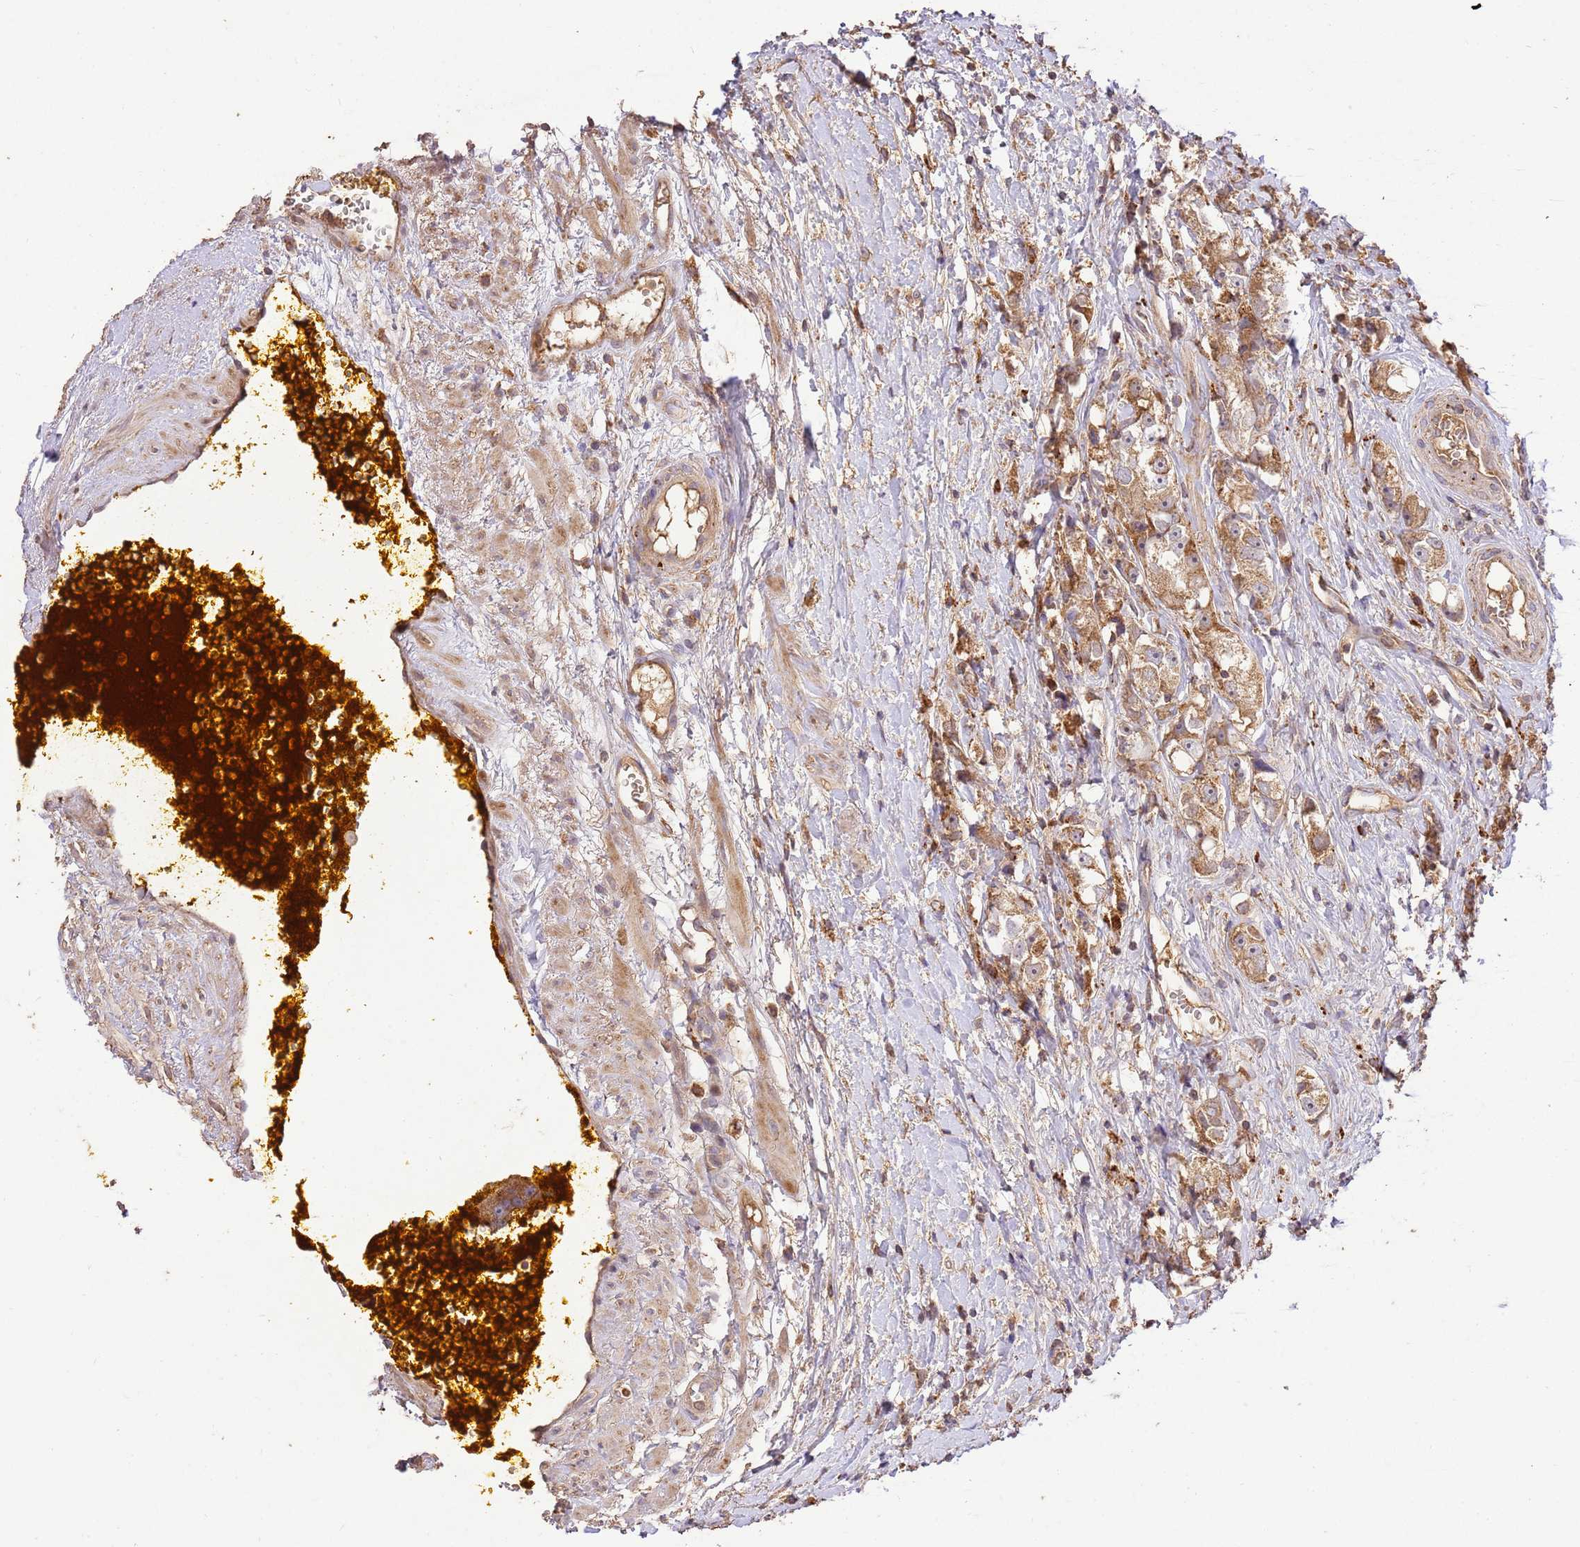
{"staining": {"intensity": "moderate", "quantity": ">75%", "location": "cytoplasmic/membranous"}, "tissue": "prostate cancer", "cell_type": "Tumor cells", "image_type": "cancer", "snomed": [{"axis": "morphology", "description": "Adenocarcinoma, High grade"}, {"axis": "topography", "description": "Prostate"}], "caption": "Brown immunohistochemical staining in prostate adenocarcinoma (high-grade) exhibits moderate cytoplasmic/membranous positivity in approximately >75% of tumor cells. Using DAB (brown) and hematoxylin (blue) stains, captured at high magnification using brightfield microscopy.", "gene": "LRRC28", "patient": {"sex": "male", "age": 74}}